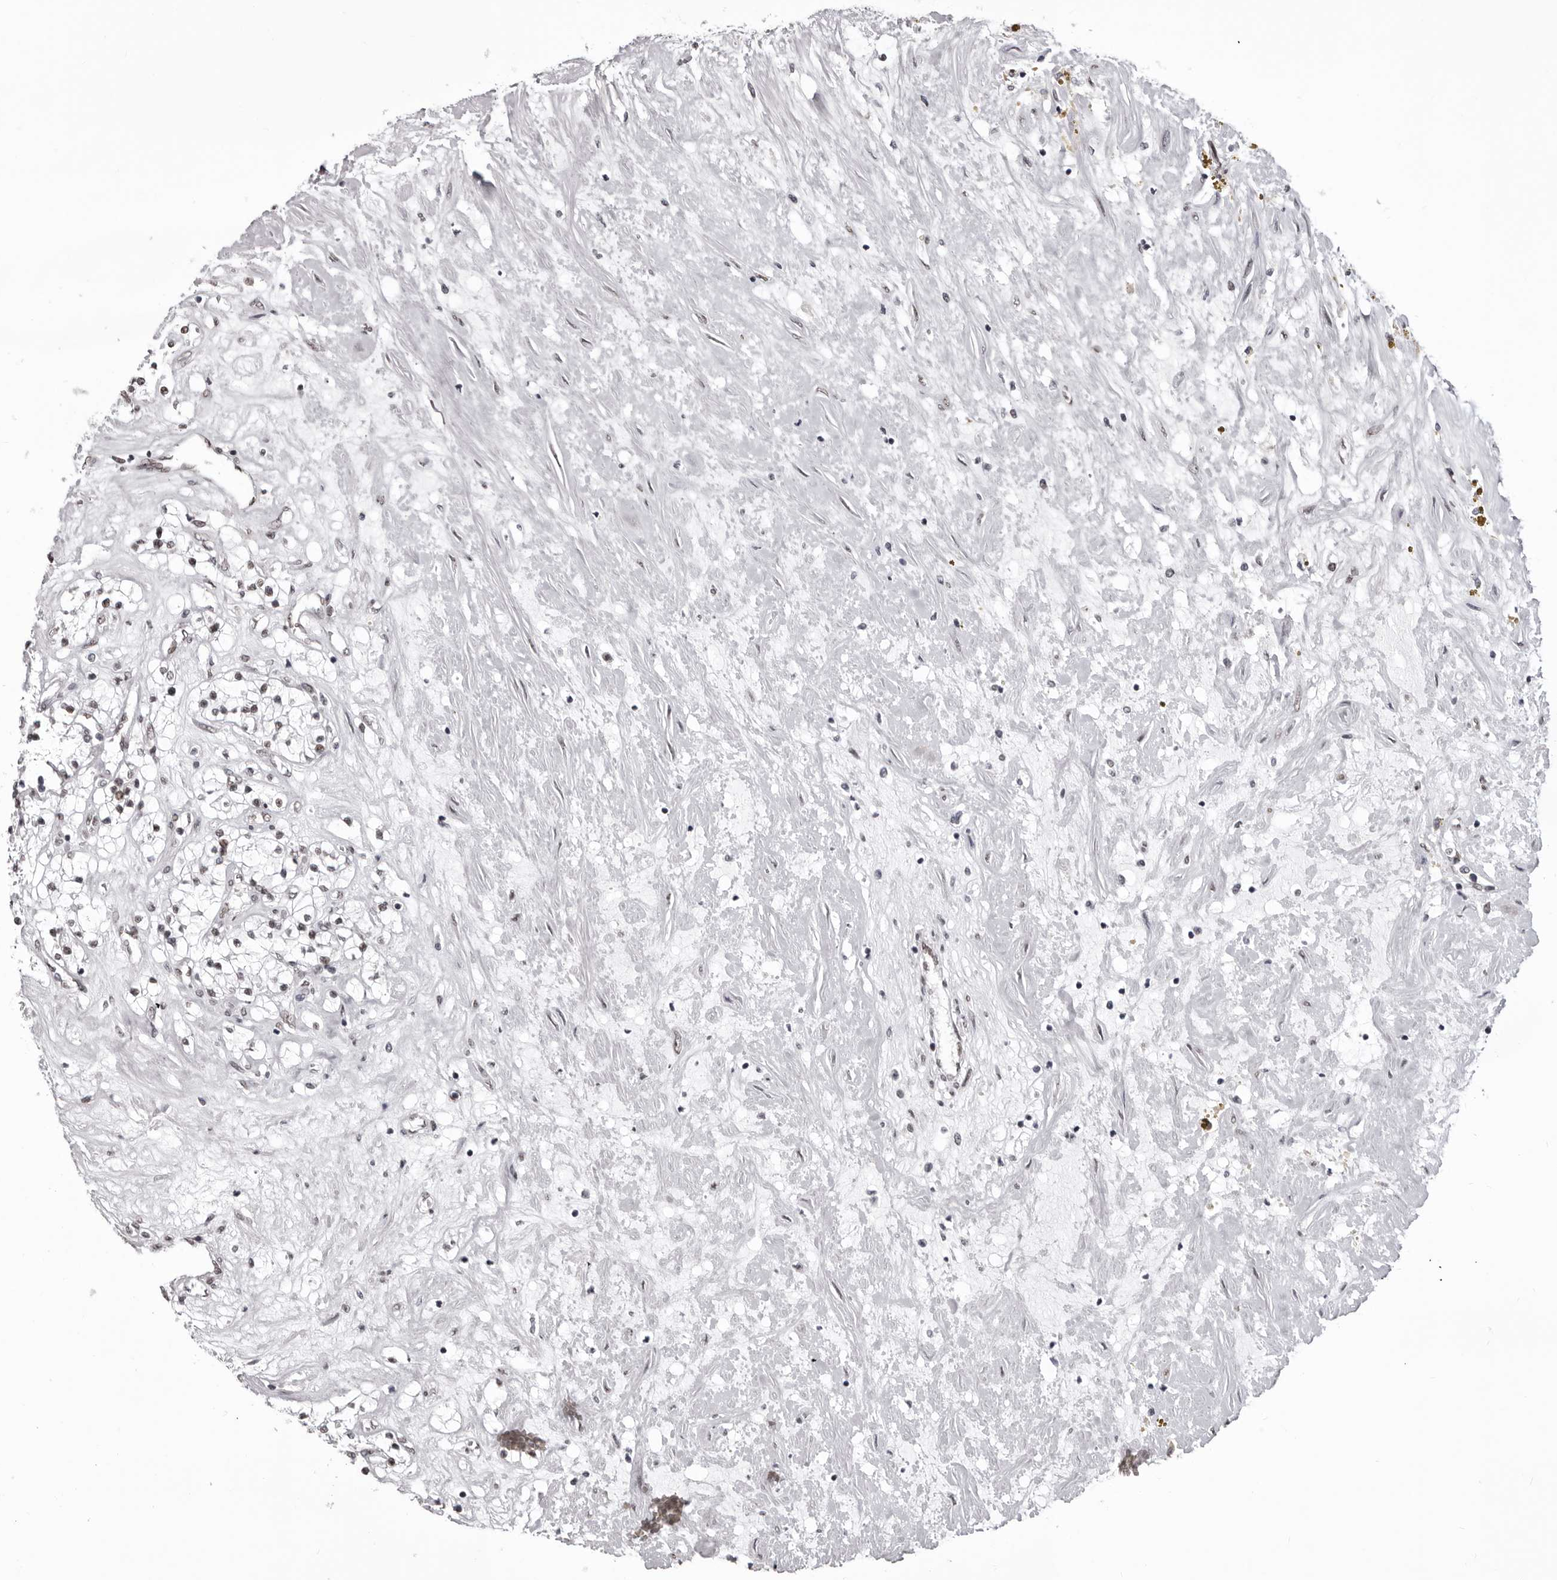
{"staining": {"intensity": "moderate", "quantity": ">75%", "location": "nuclear"}, "tissue": "renal cancer", "cell_type": "Tumor cells", "image_type": "cancer", "snomed": [{"axis": "morphology", "description": "Normal tissue, NOS"}, {"axis": "morphology", "description": "Adenocarcinoma, NOS"}, {"axis": "topography", "description": "Kidney"}], "caption": "Renal cancer (adenocarcinoma) stained with DAB immunohistochemistry (IHC) reveals medium levels of moderate nuclear staining in about >75% of tumor cells.", "gene": "NUMA1", "patient": {"sex": "male", "age": 68}}